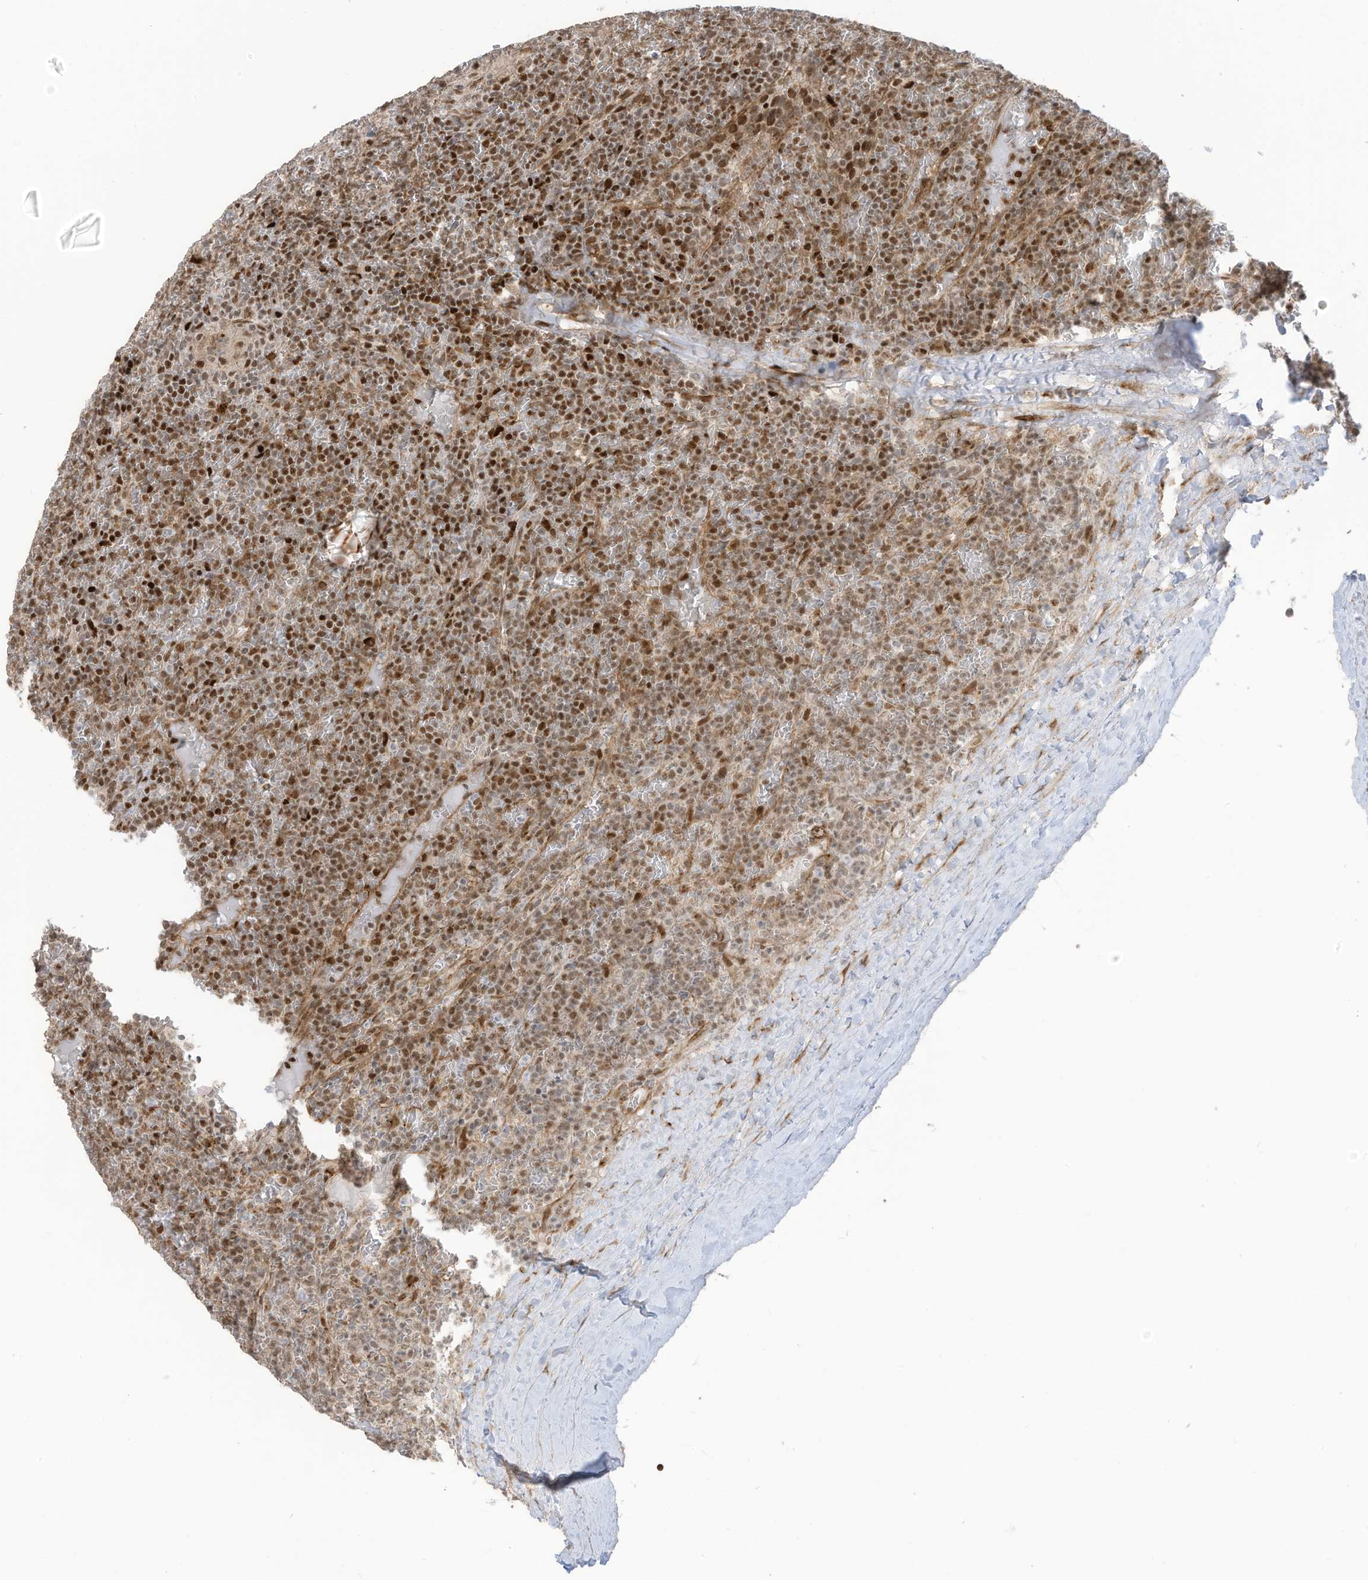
{"staining": {"intensity": "moderate", "quantity": ">75%", "location": "cytoplasmic/membranous,nuclear"}, "tissue": "lymphoma", "cell_type": "Tumor cells", "image_type": "cancer", "snomed": [{"axis": "morphology", "description": "Malignant lymphoma, non-Hodgkin's type, Low grade"}, {"axis": "topography", "description": "Spleen"}], "caption": "Lymphoma stained with immunohistochemistry (IHC) demonstrates moderate cytoplasmic/membranous and nuclear positivity in approximately >75% of tumor cells. The protein is shown in brown color, while the nuclei are stained blue.", "gene": "ZCWPW2", "patient": {"sex": "female", "age": 19}}